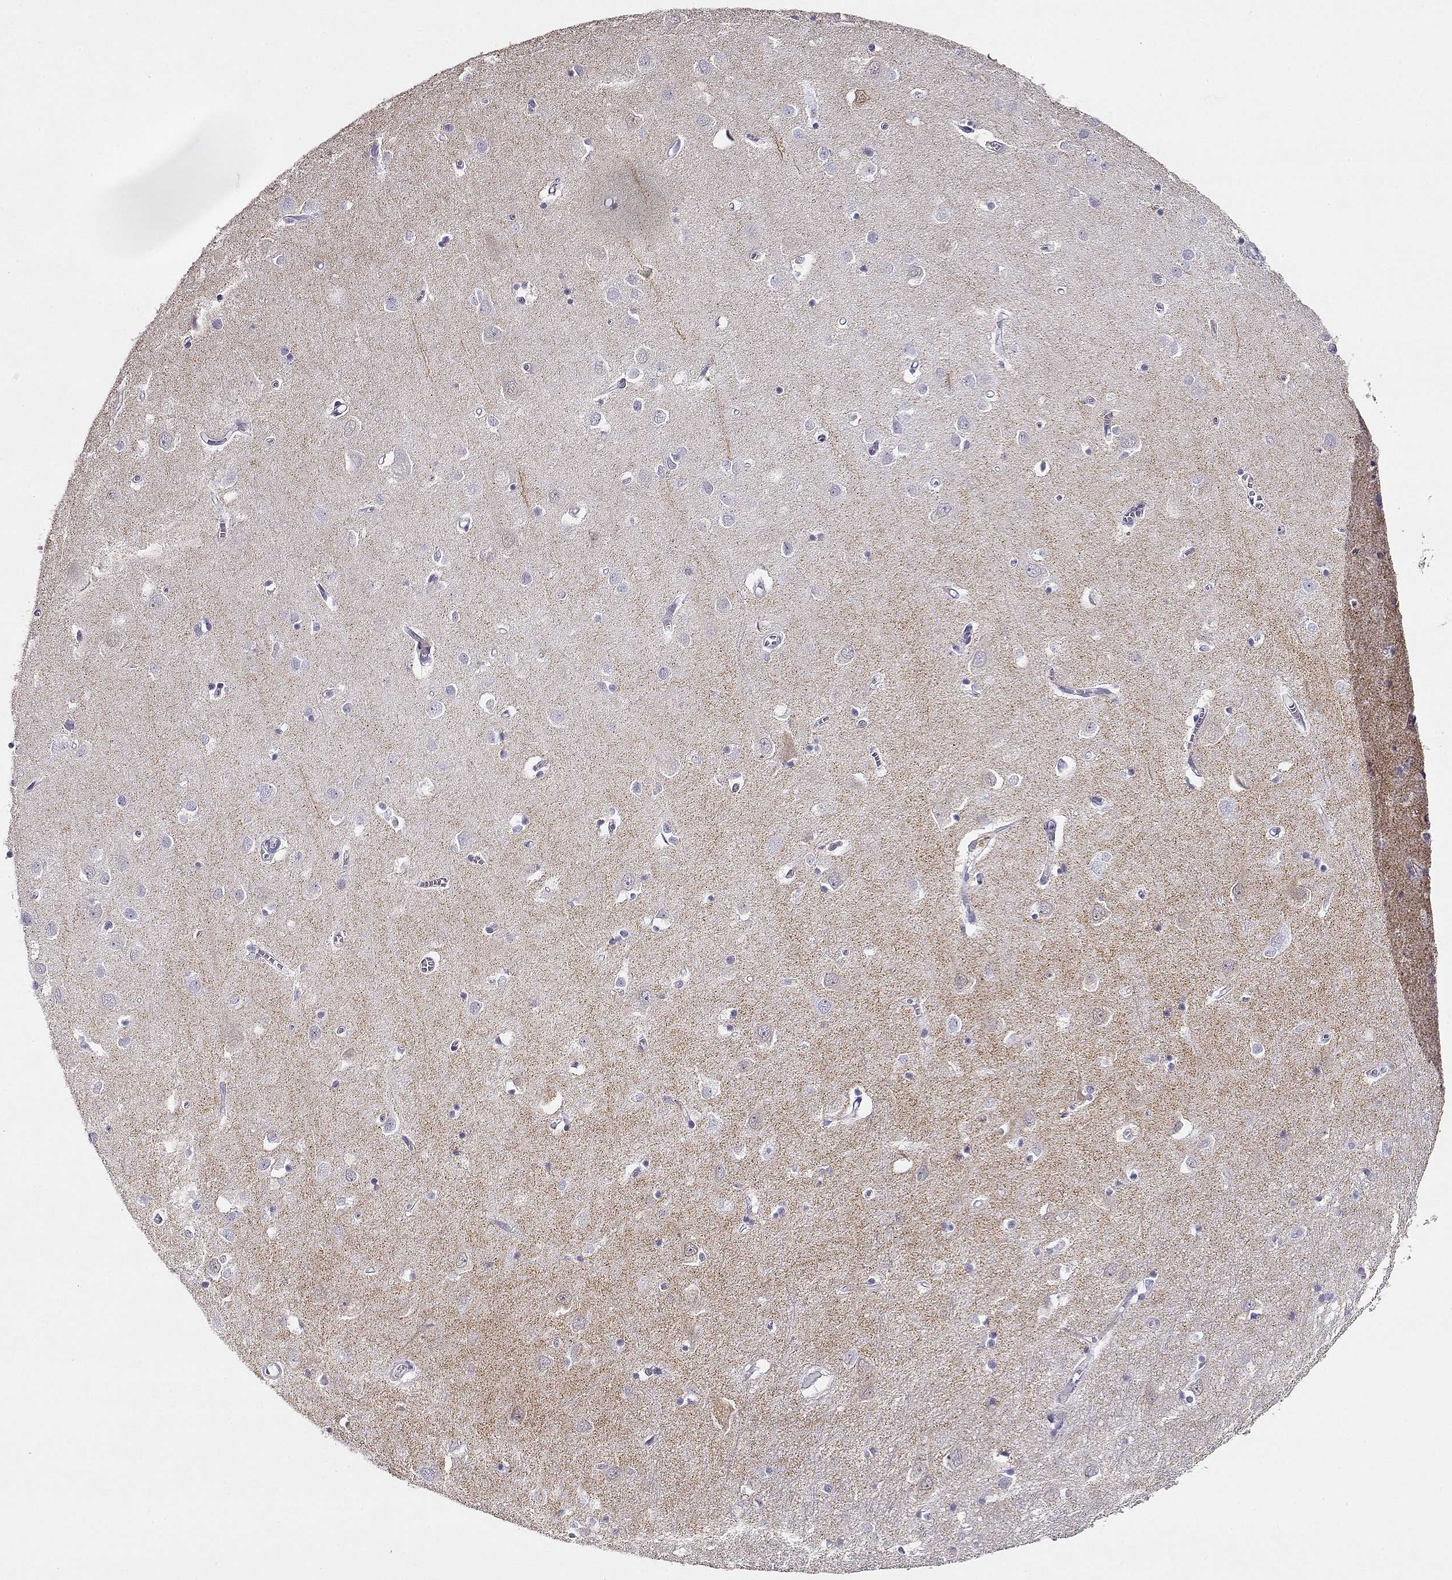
{"staining": {"intensity": "negative", "quantity": "none", "location": "none"}, "tissue": "cerebral cortex", "cell_type": "Endothelial cells", "image_type": "normal", "snomed": [{"axis": "morphology", "description": "Normal tissue, NOS"}, {"axis": "topography", "description": "Cerebral cortex"}], "caption": "Protein analysis of benign cerebral cortex shows no significant positivity in endothelial cells. (Stains: DAB IHC with hematoxylin counter stain, Microscopy: brightfield microscopy at high magnification).", "gene": "ACTN2", "patient": {"sex": "male", "age": 70}}